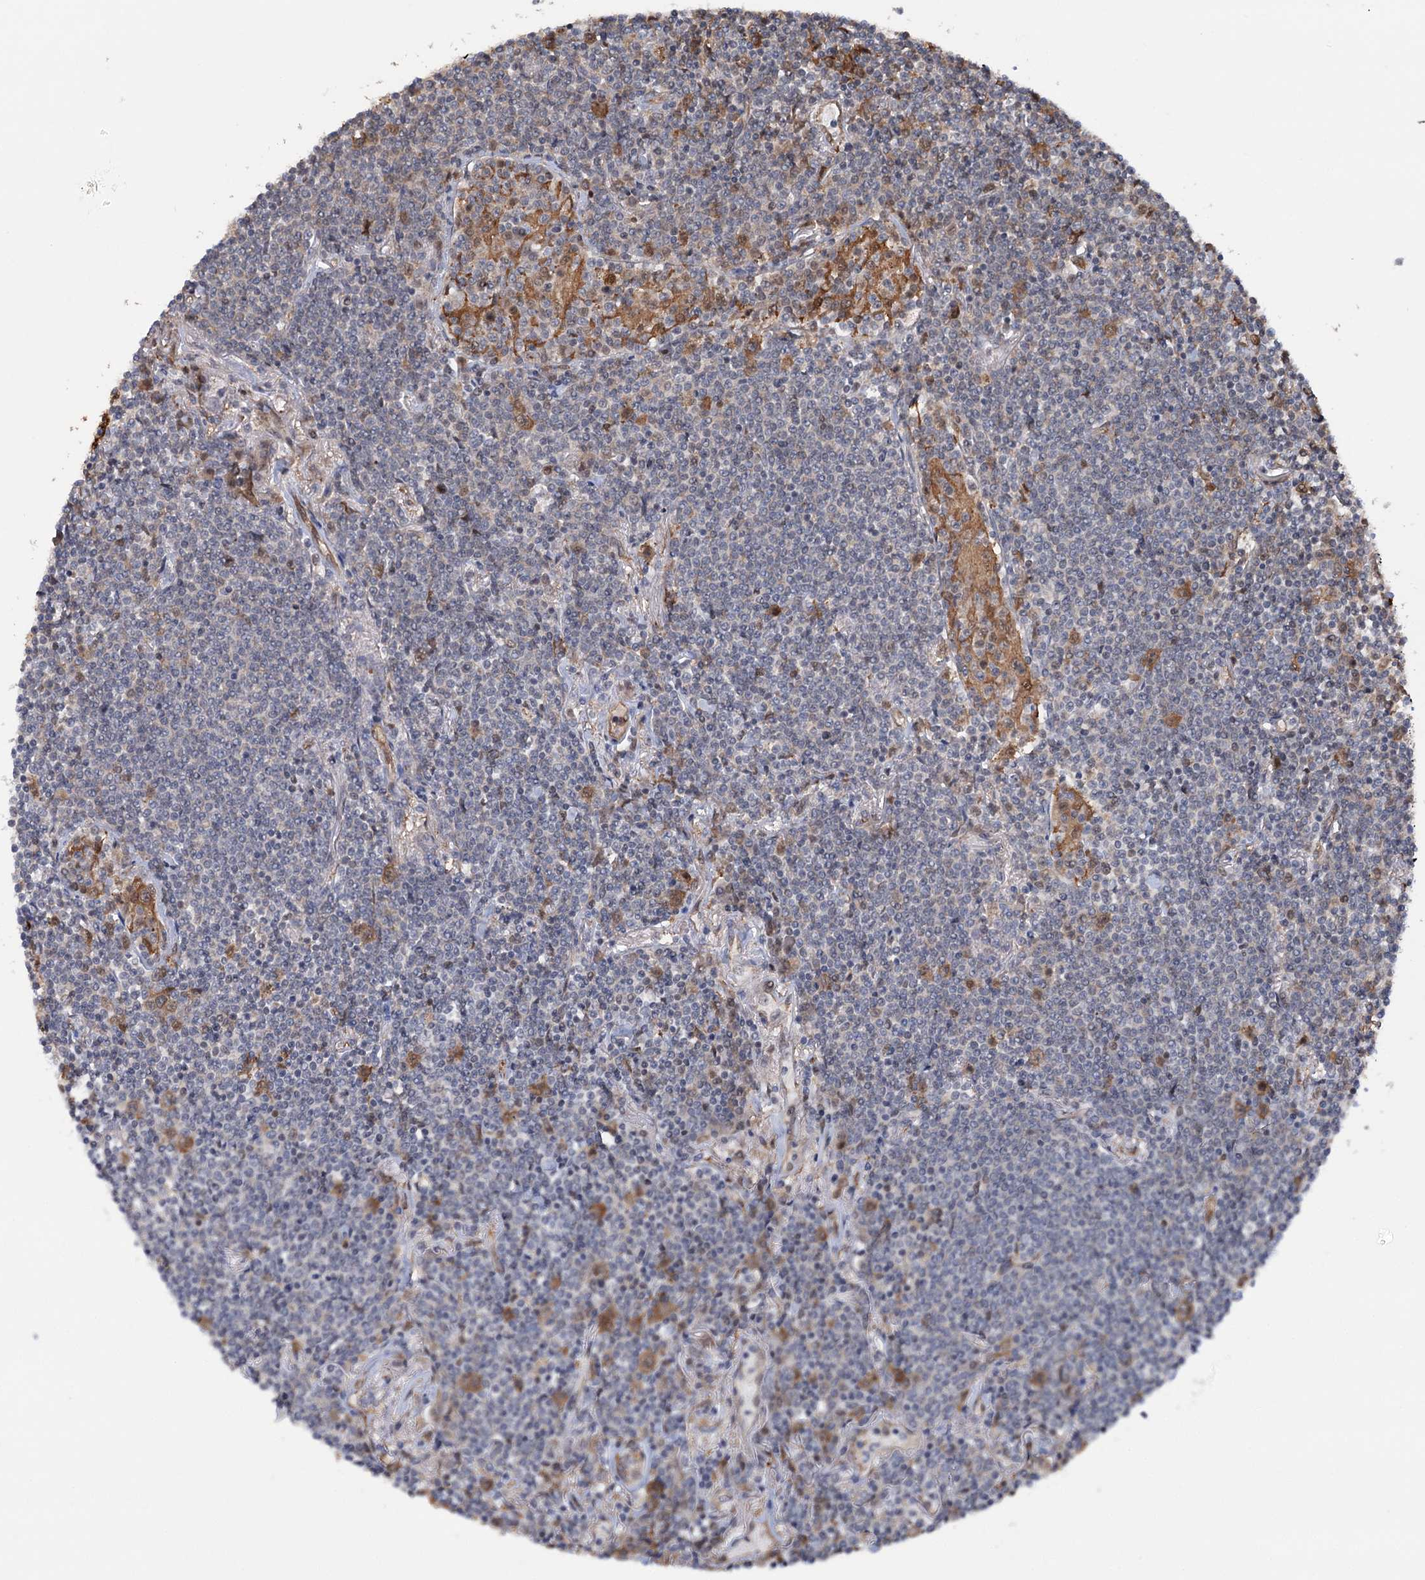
{"staining": {"intensity": "negative", "quantity": "none", "location": "none"}, "tissue": "lymphoma", "cell_type": "Tumor cells", "image_type": "cancer", "snomed": [{"axis": "morphology", "description": "Malignant lymphoma, non-Hodgkin's type, Low grade"}, {"axis": "topography", "description": "Lung"}], "caption": "Human malignant lymphoma, non-Hodgkin's type (low-grade) stained for a protein using immunohistochemistry shows no positivity in tumor cells.", "gene": "NCAPD2", "patient": {"sex": "female", "age": 71}}